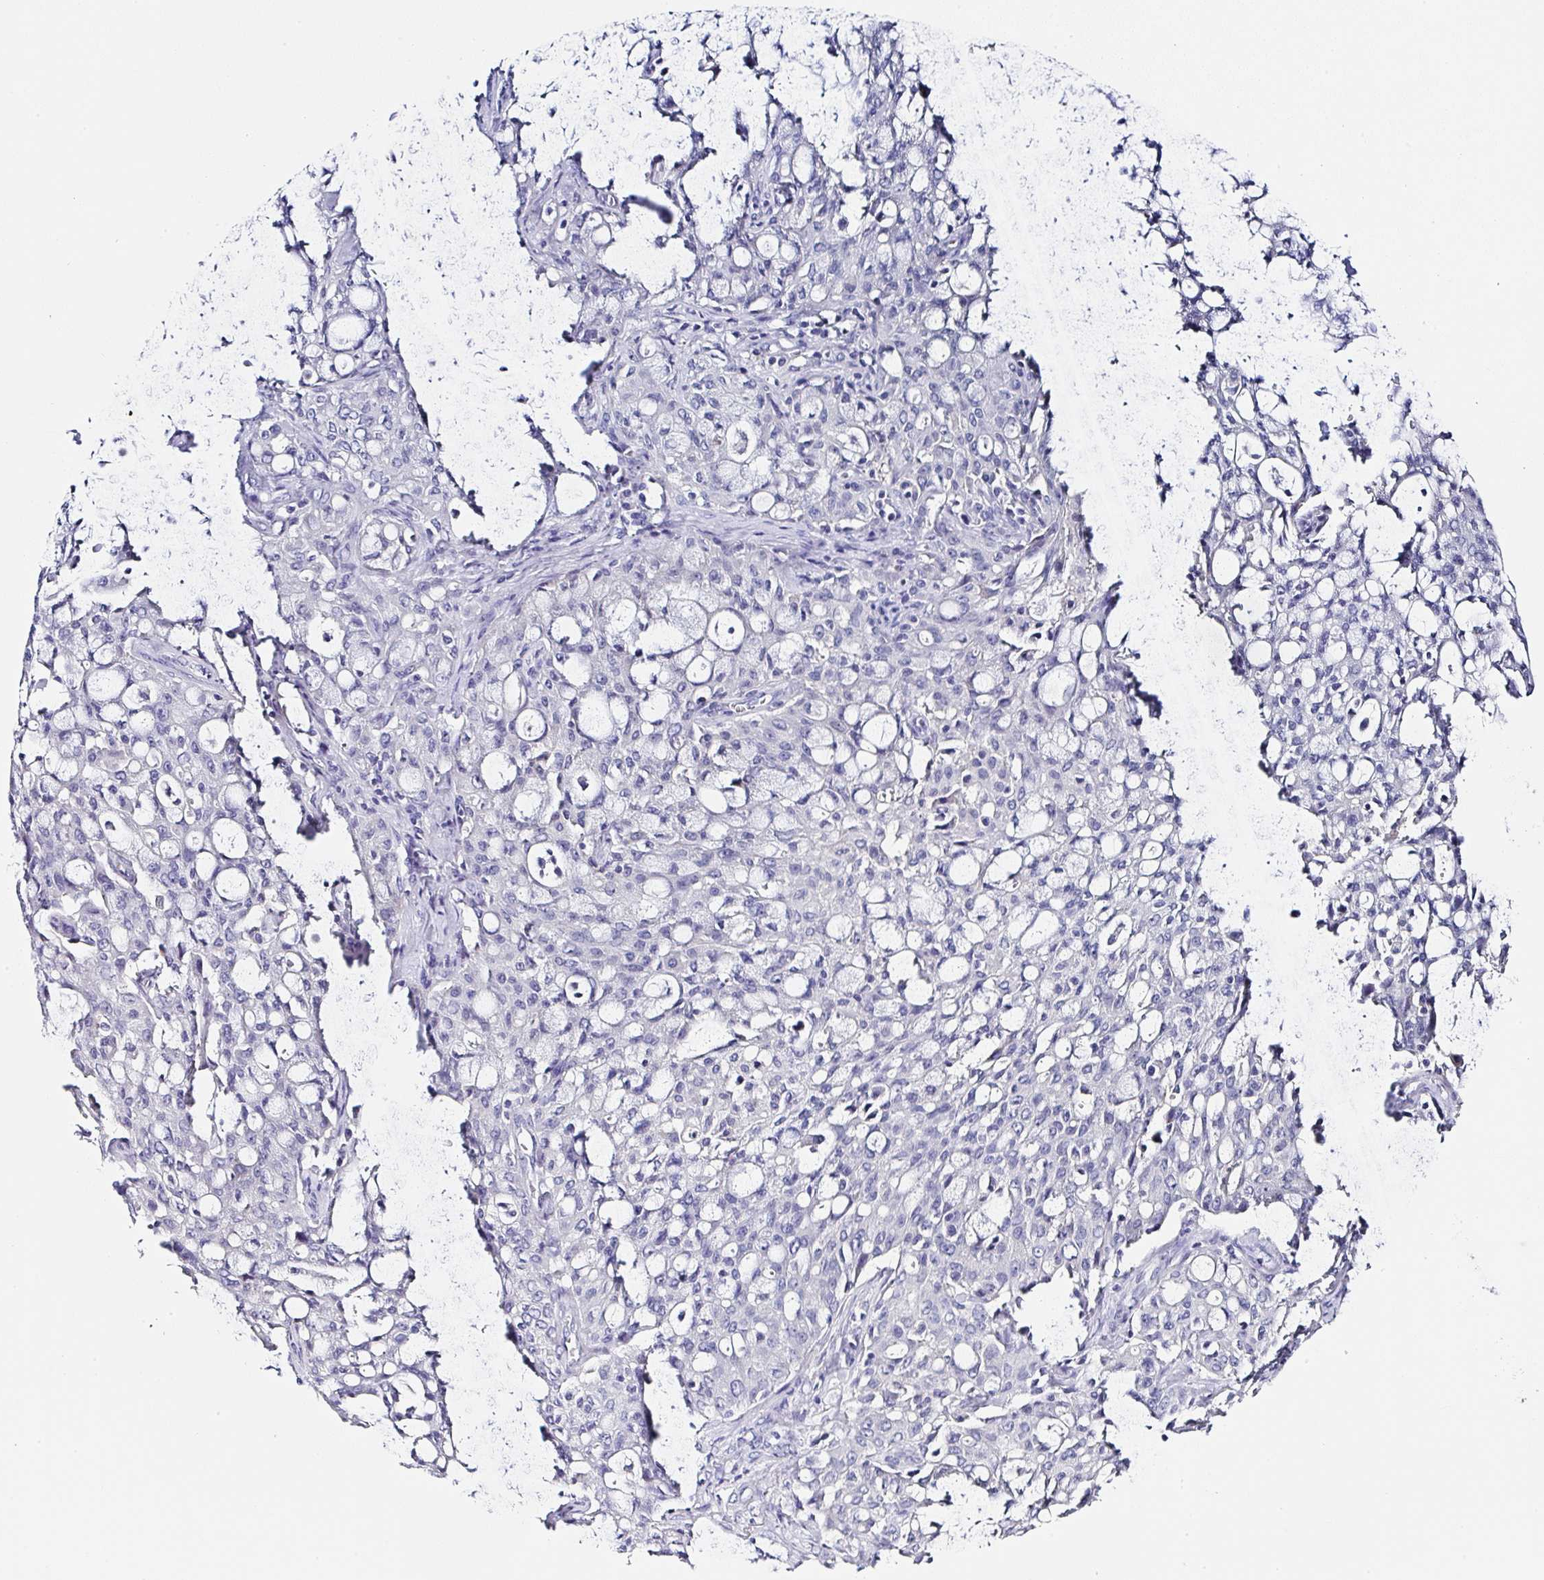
{"staining": {"intensity": "negative", "quantity": "none", "location": "none"}, "tissue": "lung cancer", "cell_type": "Tumor cells", "image_type": "cancer", "snomed": [{"axis": "morphology", "description": "Adenocarcinoma, NOS"}, {"axis": "topography", "description": "Lung"}], "caption": "Immunohistochemistry (IHC) micrograph of neoplastic tissue: human lung cancer stained with DAB (3,3'-diaminobenzidine) exhibits no significant protein expression in tumor cells.", "gene": "UGT3A1", "patient": {"sex": "female", "age": 44}}